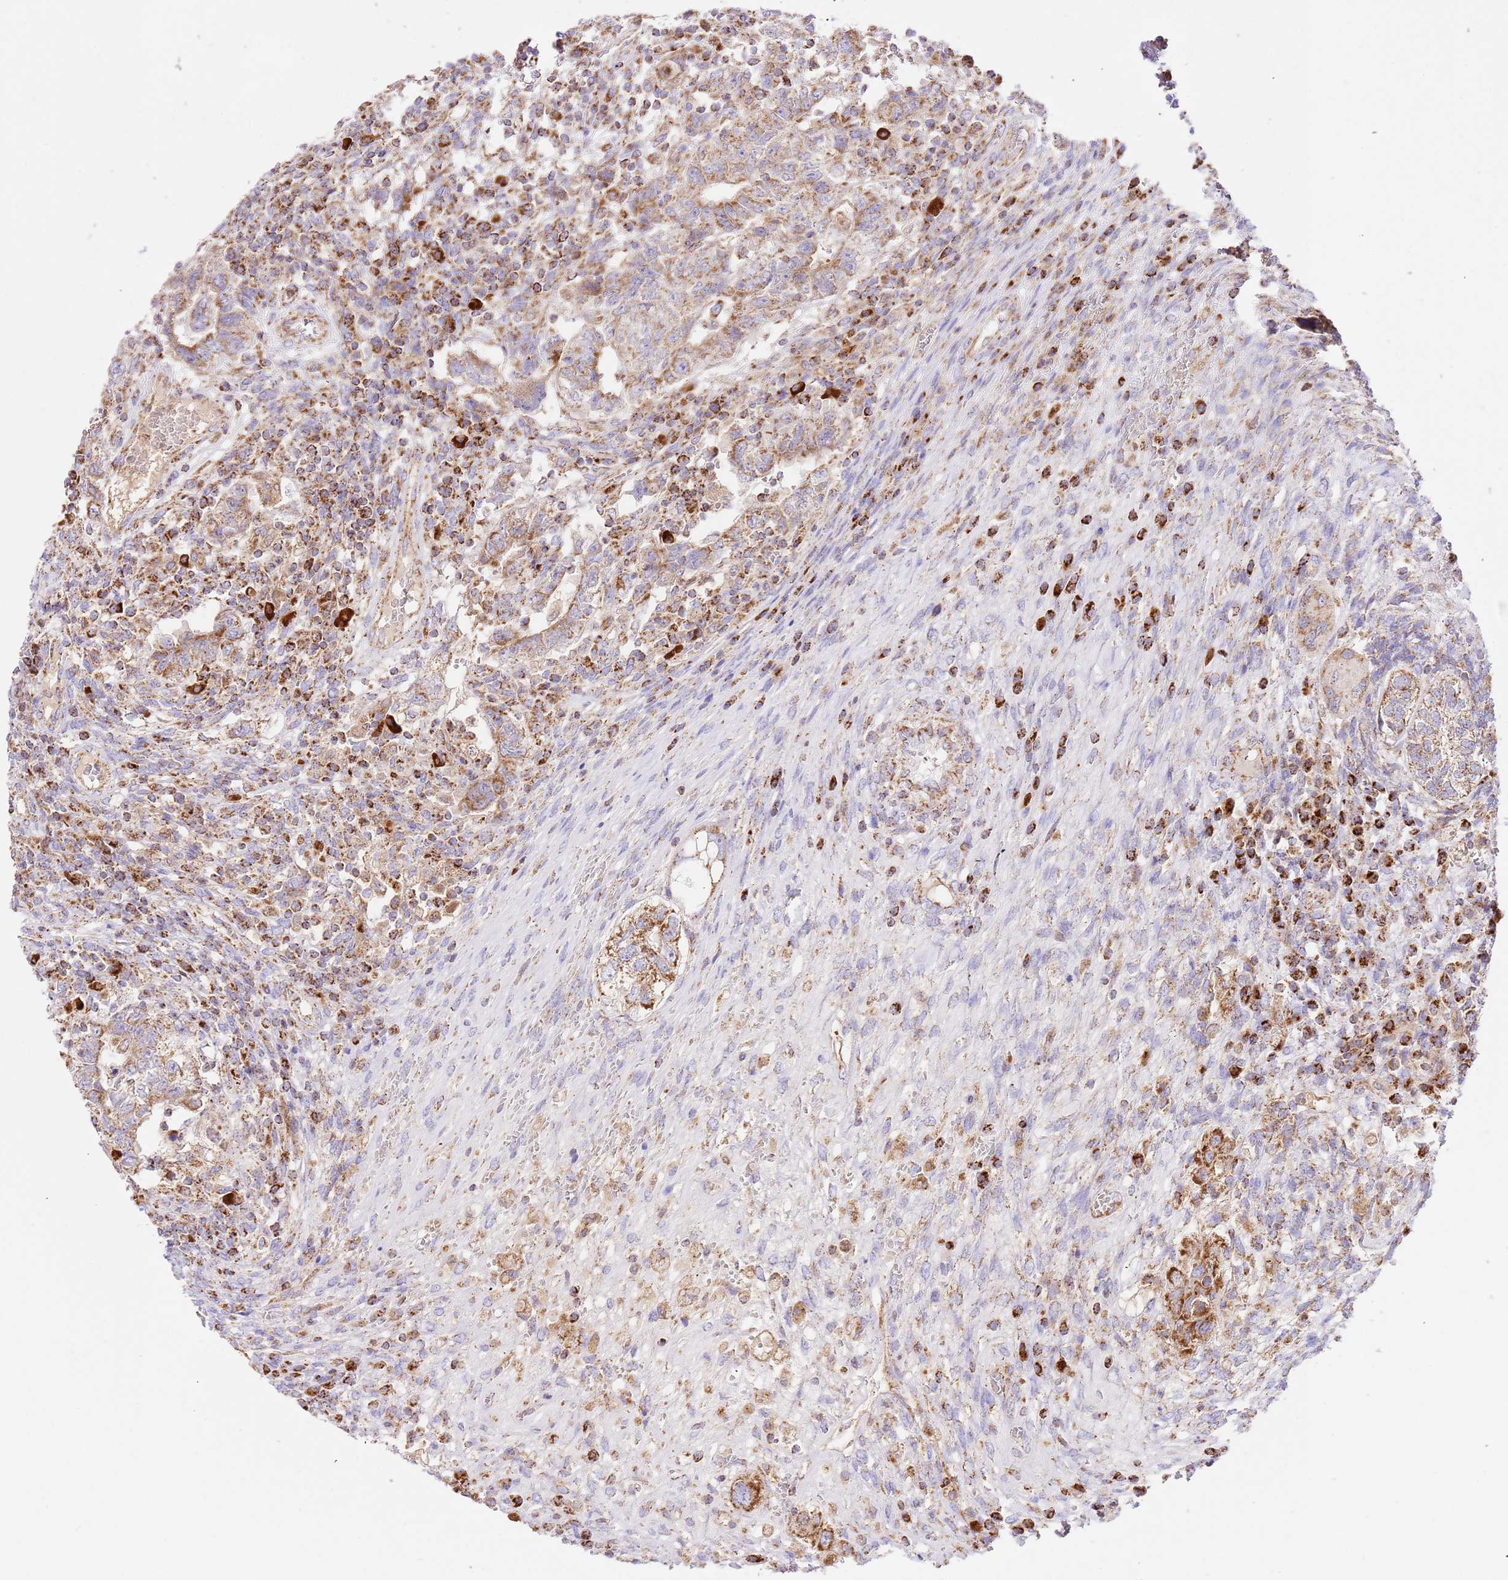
{"staining": {"intensity": "moderate", "quantity": ">75%", "location": "cytoplasmic/membranous"}, "tissue": "testis cancer", "cell_type": "Tumor cells", "image_type": "cancer", "snomed": [{"axis": "morphology", "description": "Carcinoma, Embryonal, NOS"}, {"axis": "topography", "description": "Testis"}], "caption": "Tumor cells exhibit medium levels of moderate cytoplasmic/membranous expression in about >75% of cells in human embryonal carcinoma (testis). The protein is shown in brown color, while the nuclei are stained blue.", "gene": "ZBTB39", "patient": {"sex": "male", "age": 26}}